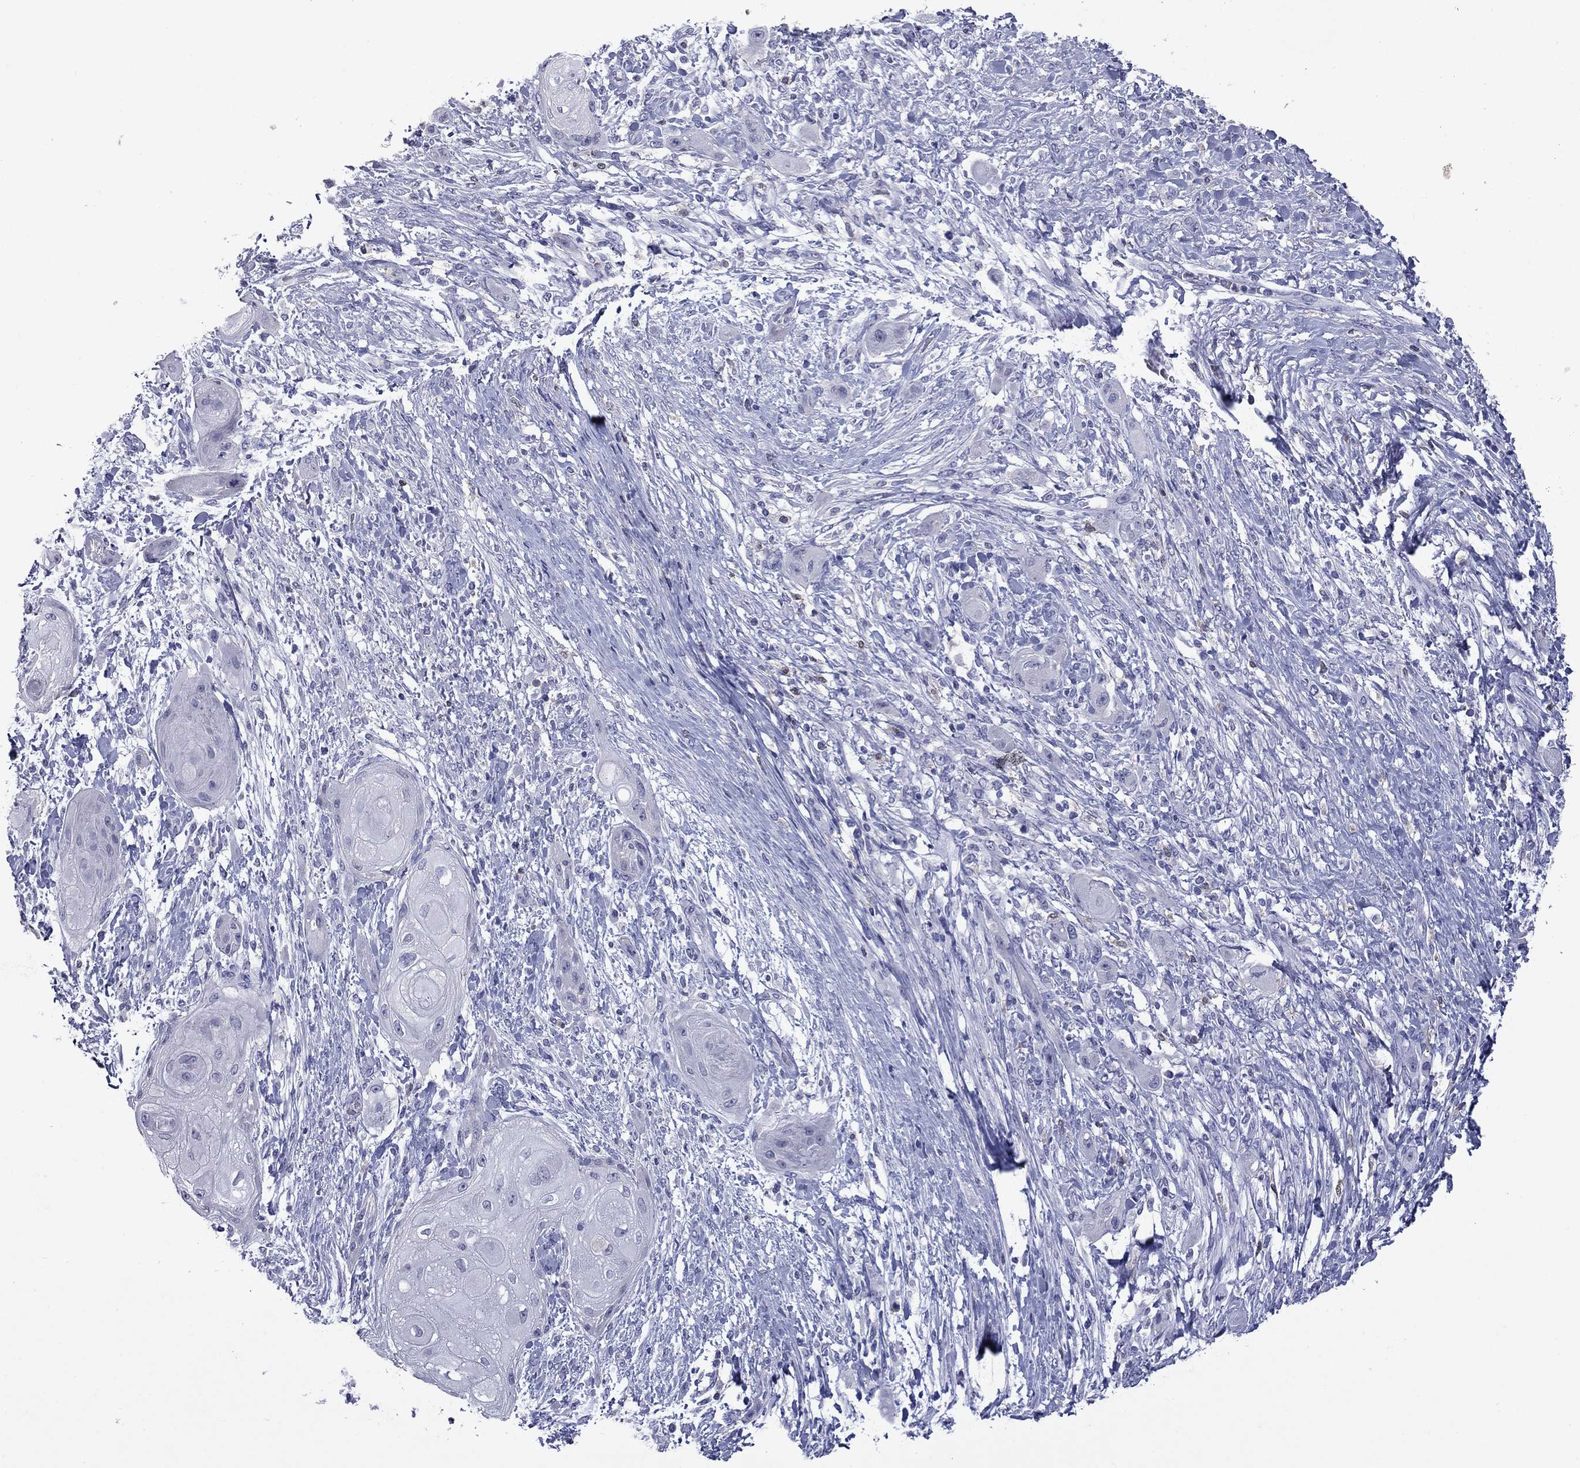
{"staining": {"intensity": "negative", "quantity": "none", "location": "none"}, "tissue": "skin cancer", "cell_type": "Tumor cells", "image_type": "cancer", "snomed": [{"axis": "morphology", "description": "Squamous cell carcinoma, NOS"}, {"axis": "topography", "description": "Skin"}], "caption": "Immunohistochemistry micrograph of skin squamous cell carcinoma stained for a protein (brown), which displays no expression in tumor cells.", "gene": "CFAP119", "patient": {"sex": "male", "age": 62}}